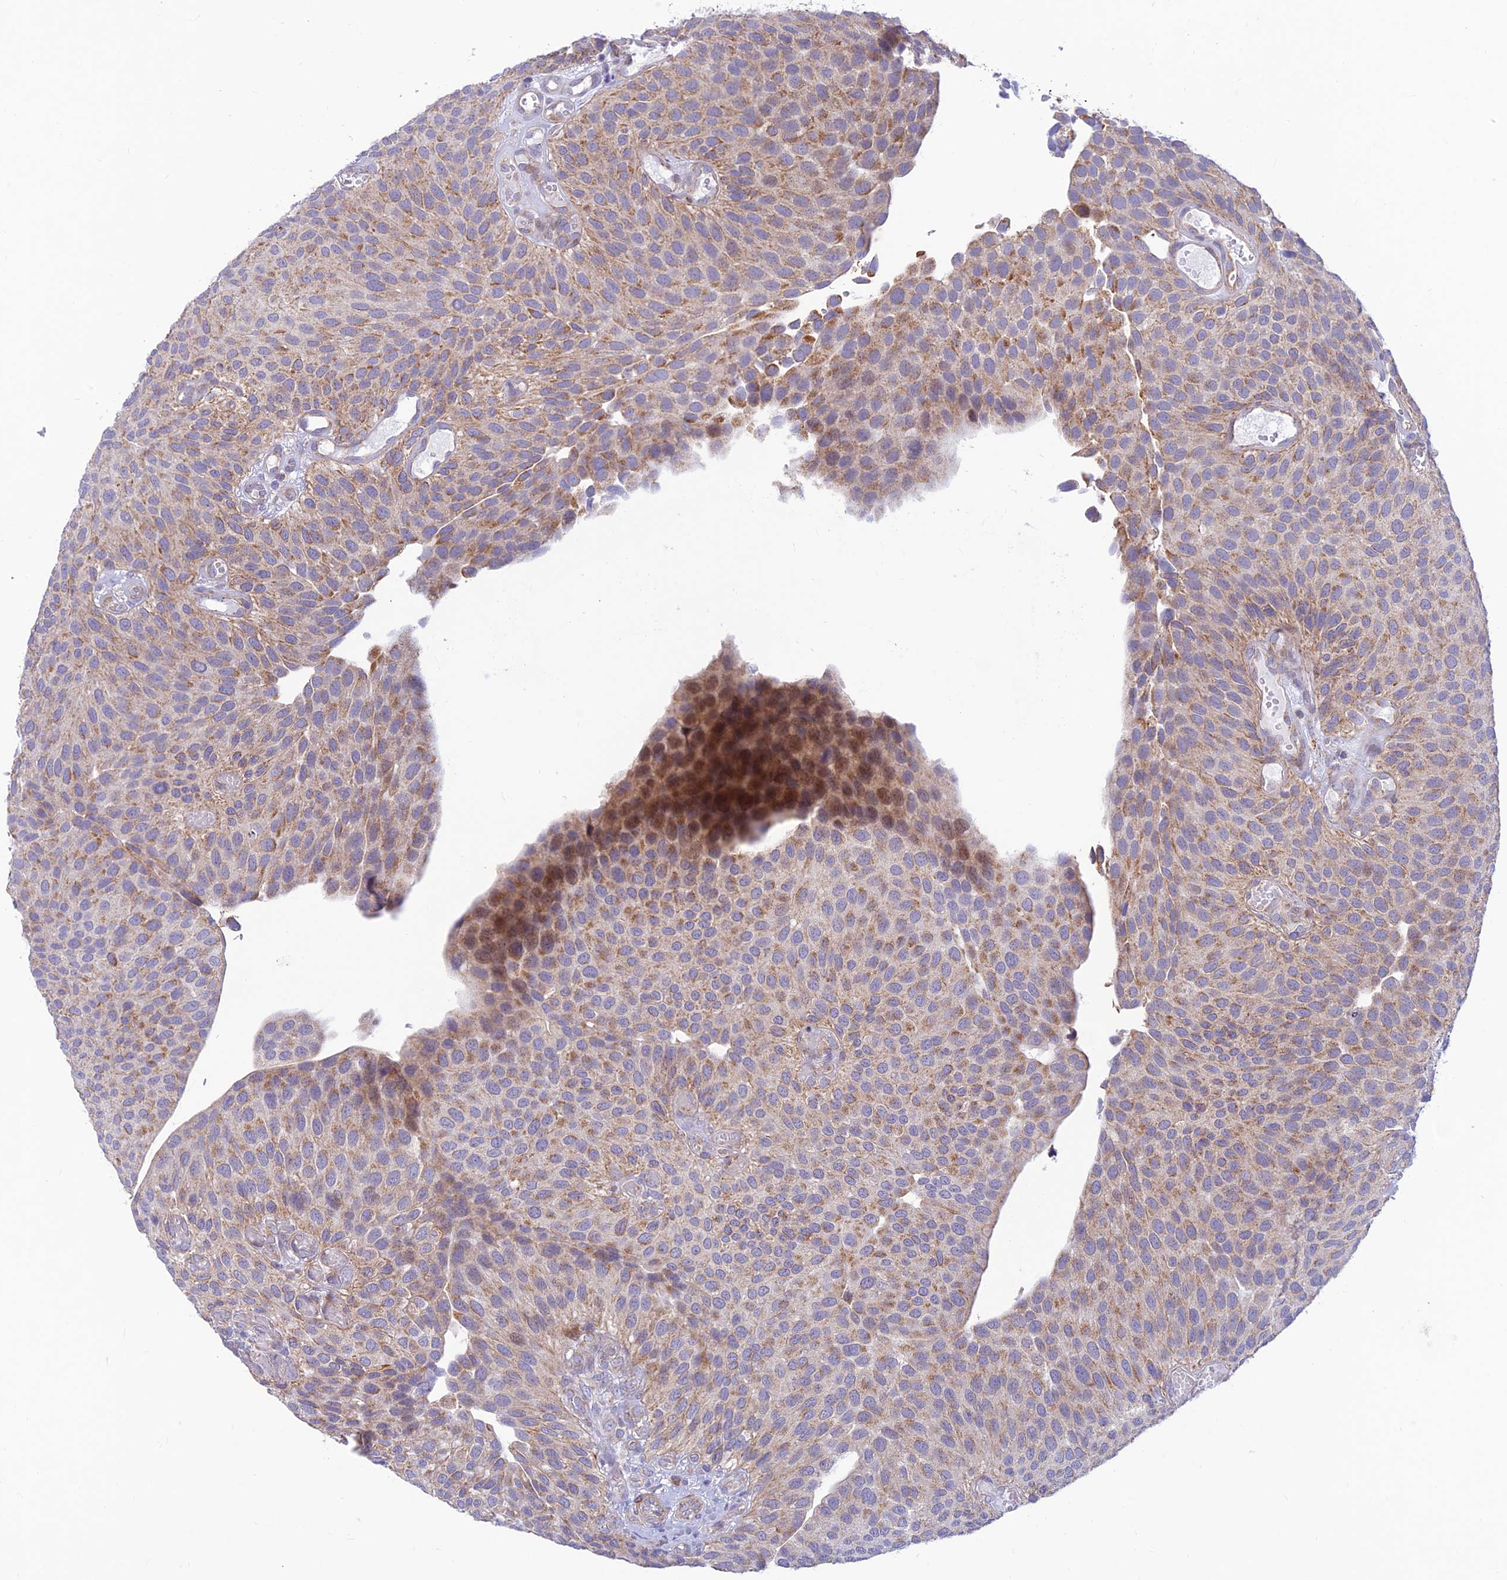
{"staining": {"intensity": "weak", "quantity": "25%-75%", "location": "cytoplasmic/membranous"}, "tissue": "urothelial cancer", "cell_type": "Tumor cells", "image_type": "cancer", "snomed": [{"axis": "morphology", "description": "Urothelial carcinoma, Low grade"}, {"axis": "topography", "description": "Urinary bladder"}], "caption": "Immunohistochemistry (IHC) (DAB (3,3'-diaminobenzidine)) staining of human urothelial cancer displays weak cytoplasmic/membranous protein expression in about 25%-75% of tumor cells.", "gene": "FAM186B", "patient": {"sex": "male", "age": 89}}